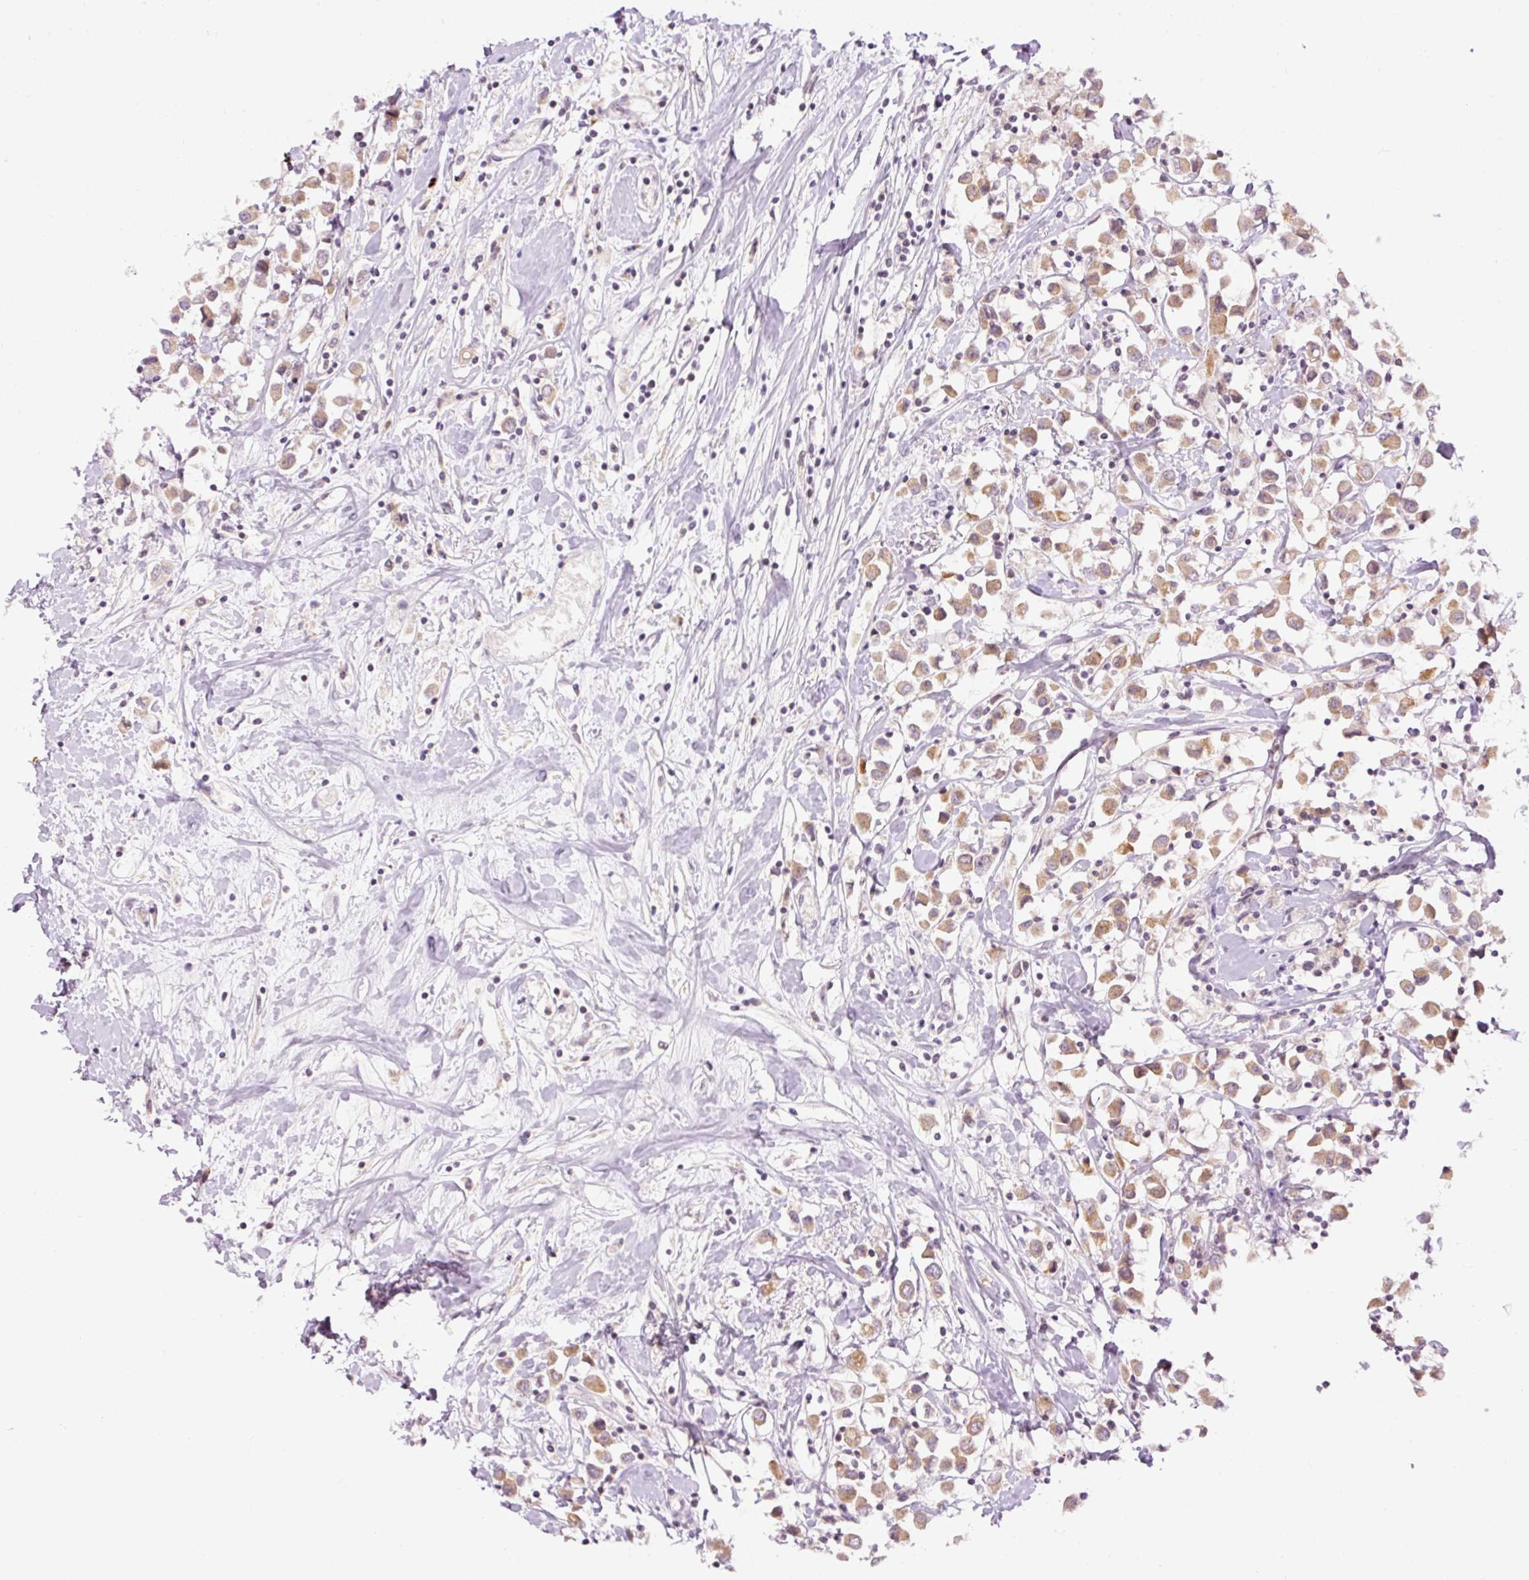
{"staining": {"intensity": "moderate", "quantity": ">75%", "location": "cytoplasmic/membranous"}, "tissue": "breast cancer", "cell_type": "Tumor cells", "image_type": "cancer", "snomed": [{"axis": "morphology", "description": "Duct carcinoma"}, {"axis": "topography", "description": "Breast"}], "caption": "Breast invasive ductal carcinoma was stained to show a protein in brown. There is medium levels of moderate cytoplasmic/membranous expression in approximately >75% of tumor cells. (DAB (3,3'-diaminobenzidine) IHC, brown staining for protein, blue staining for nuclei).", "gene": "ABHD11", "patient": {"sex": "female", "age": 61}}